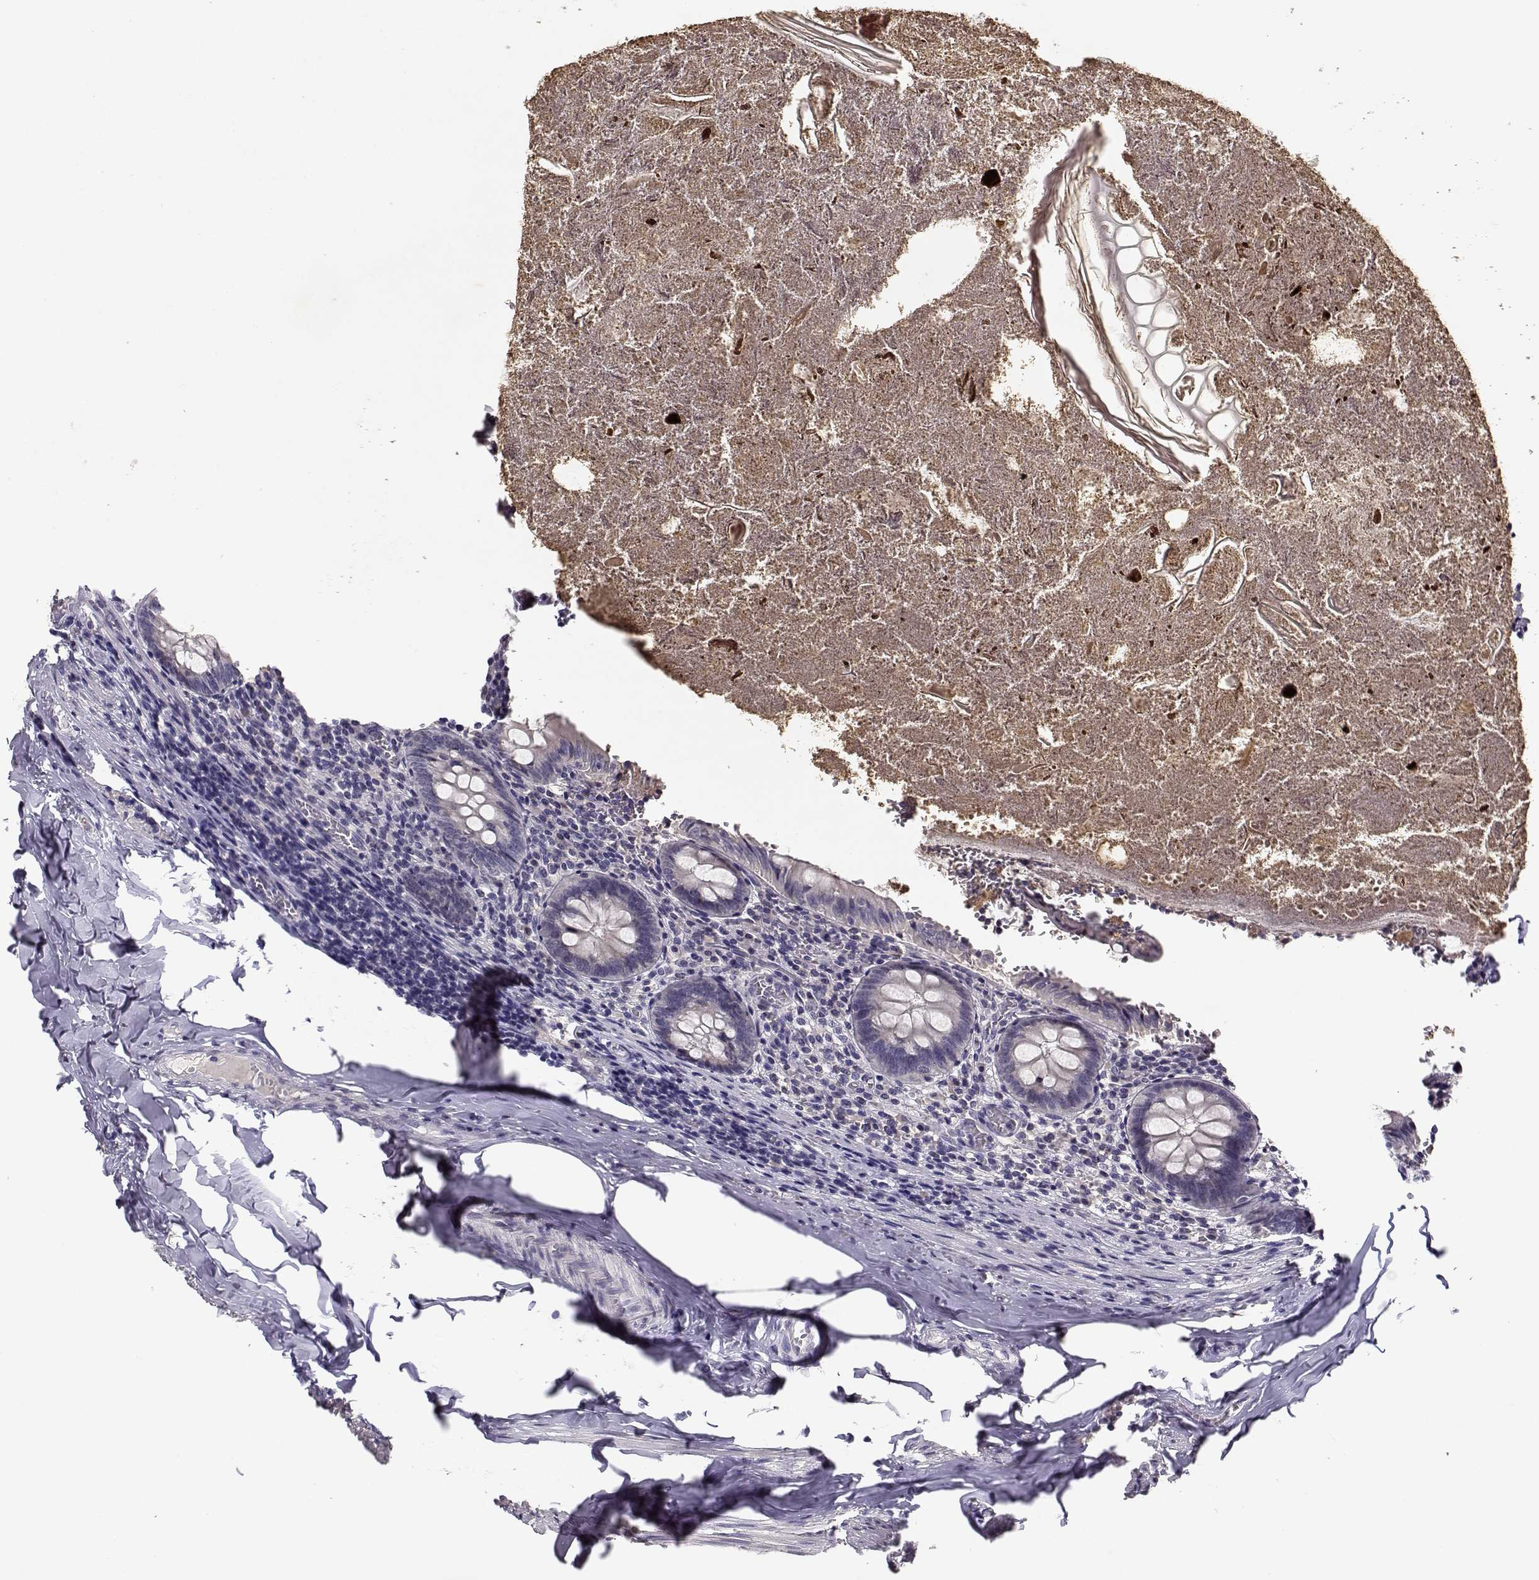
{"staining": {"intensity": "negative", "quantity": "none", "location": "none"}, "tissue": "appendix", "cell_type": "Glandular cells", "image_type": "normal", "snomed": [{"axis": "morphology", "description": "Normal tissue, NOS"}, {"axis": "topography", "description": "Appendix"}], "caption": "Immunohistochemistry (IHC) histopathology image of unremarkable appendix stained for a protein (brown), which displays no expression in glandular cells.", "gene": "RHOXF2", "patient": {"sex": "female", "age": 23}}